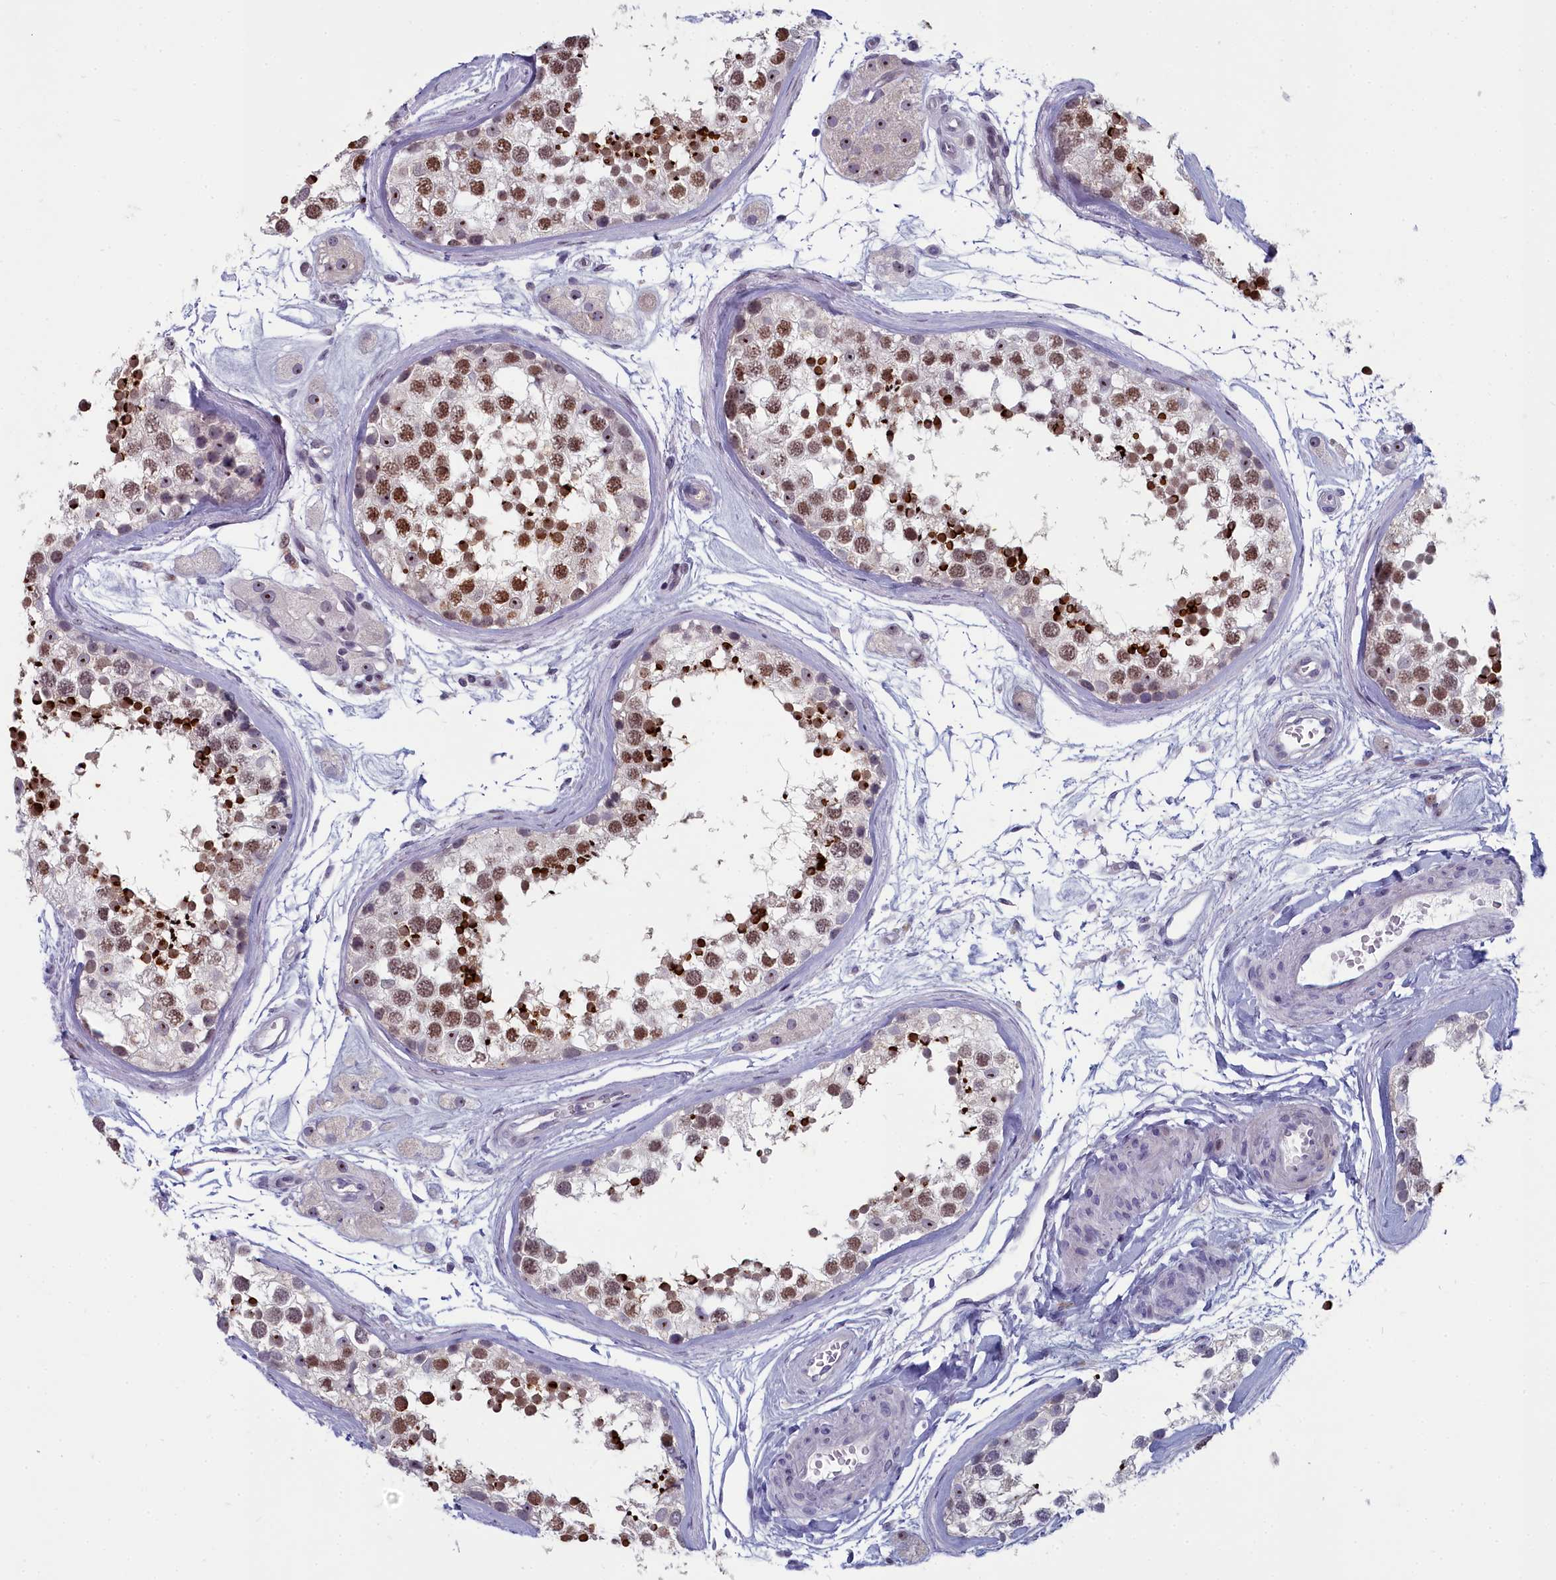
{"staining": {"intensity": "strong", "quantity": "25%-75%", "location": "nuclear"}, "tissue": "testis", "cell_type": "Cells in seminiferous ducts", "image_type": "normal", "snomed": [{"axis": "morphology", "description": "Normal tissue, NOS"}, {"axis": "topography", "description": "Testis"}], "caption": "A high-resolution micrograph shows immunohistochemistry (IHC) staining of normal testis, which exhibits strong nuclear staining in about 25%-75% of cells in seminiferous ducts.", "gene": "INSYN2A", "patient": {"sex": "male", "age": 56}}